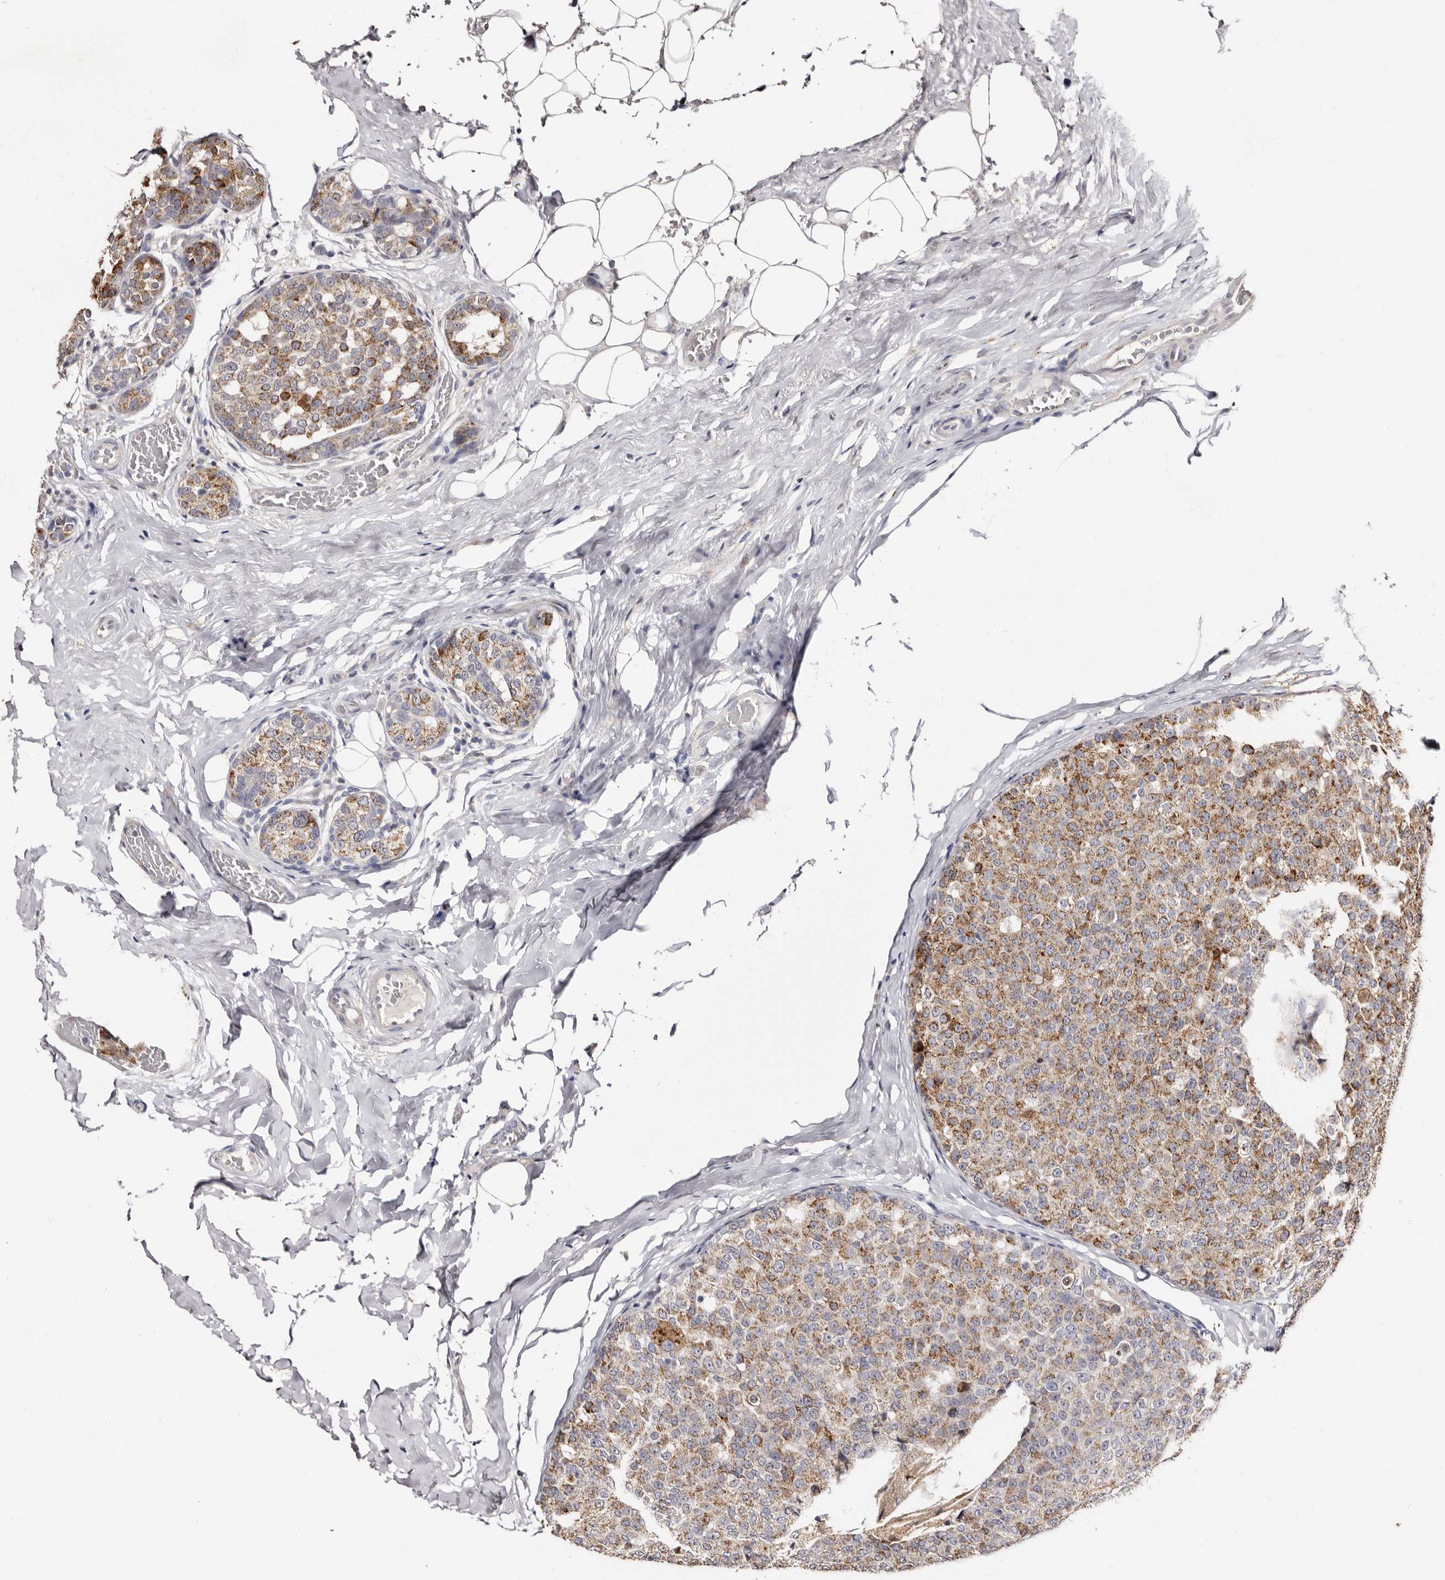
{"staining": {"intensity": "moderate", "quantity": ">75%", "location": "cytoplasmic/membranous"}, "tissue": "breast cancer", "cell_type": "Tumor cells", "image_type": "cancer", "snomed": [{"axis": "morphology", "description": "Normal tissue, NOS"}, {"axis": "morphology", "description": "Duct carcinoma"}, {"axis": "topography", "description": "Breast"}], "caption": "Approximately >75% of tumor cells in human breast infiltrating ductal carcinoma exhibit moderate cytoplasmic/membranous protein staining as visualized by brown immunohistochemical staining.", "gene": "PTAFR", "patient": {"sex": "female", "age": 43}}